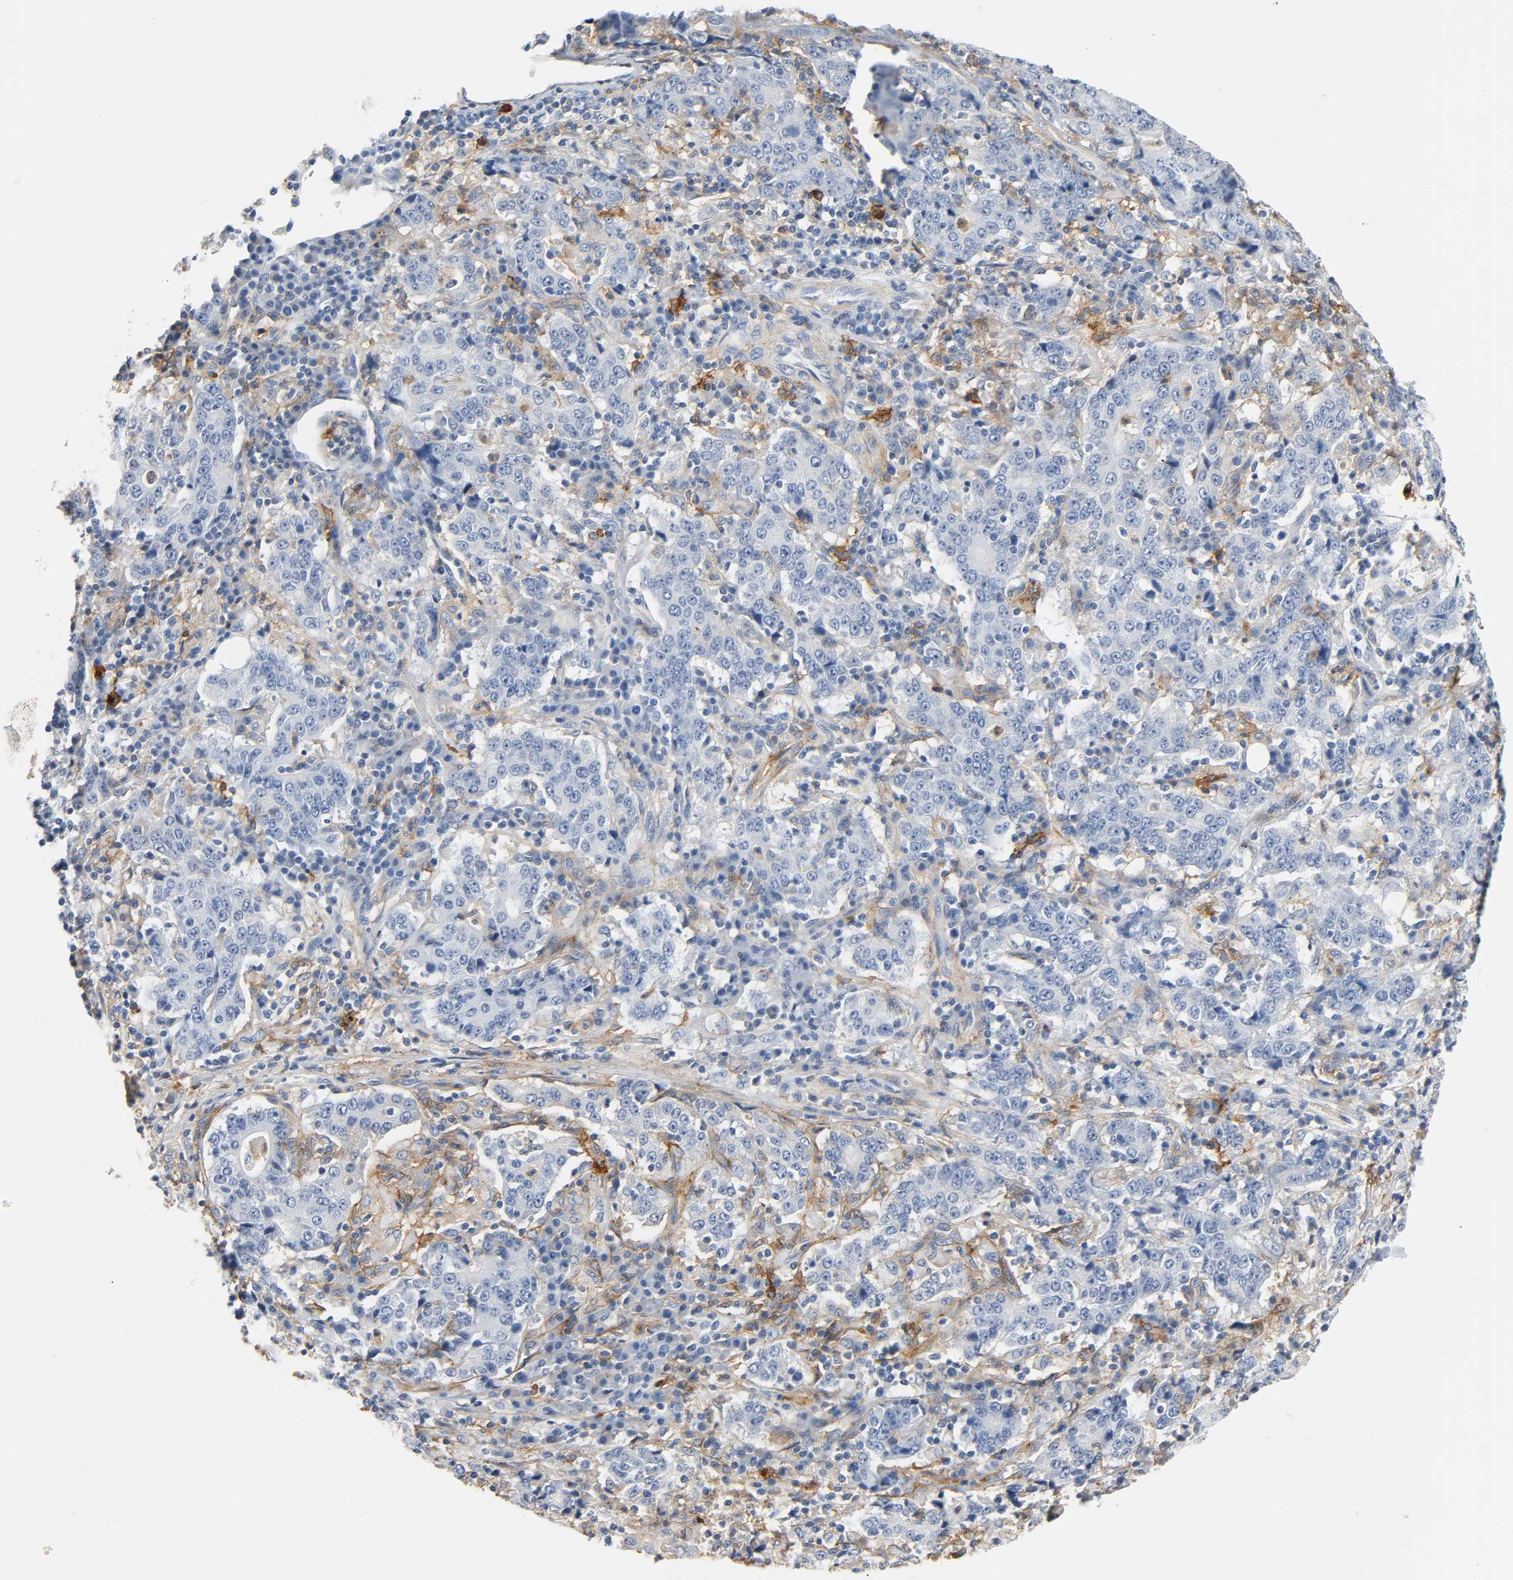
{"staining": {"intensity": "negative", "quantity": "none", "location": "none"}, "tissue": "stomach cancer", "cell_type": "Tumor cells", "image_type": "cancer", "snomed": [{"axis": "morphology", "description": "Normal tissue, NOS"}, {"axis": "morphology", "description": "Adenocarcinoma, NOS"}, {"axis": "topography", "description": "Stomach, upper"}, {"axis": "topography", "description": "Stomach"}], "caption": "This image is of adenocarcinoma (stomach) stained with IHC to label a protein in brown with the nuclei are counter-stained blue. There is no positivity in tumor cells.", "gene": "ANPEP", "patient": {"sex": "male", "age": 59}}